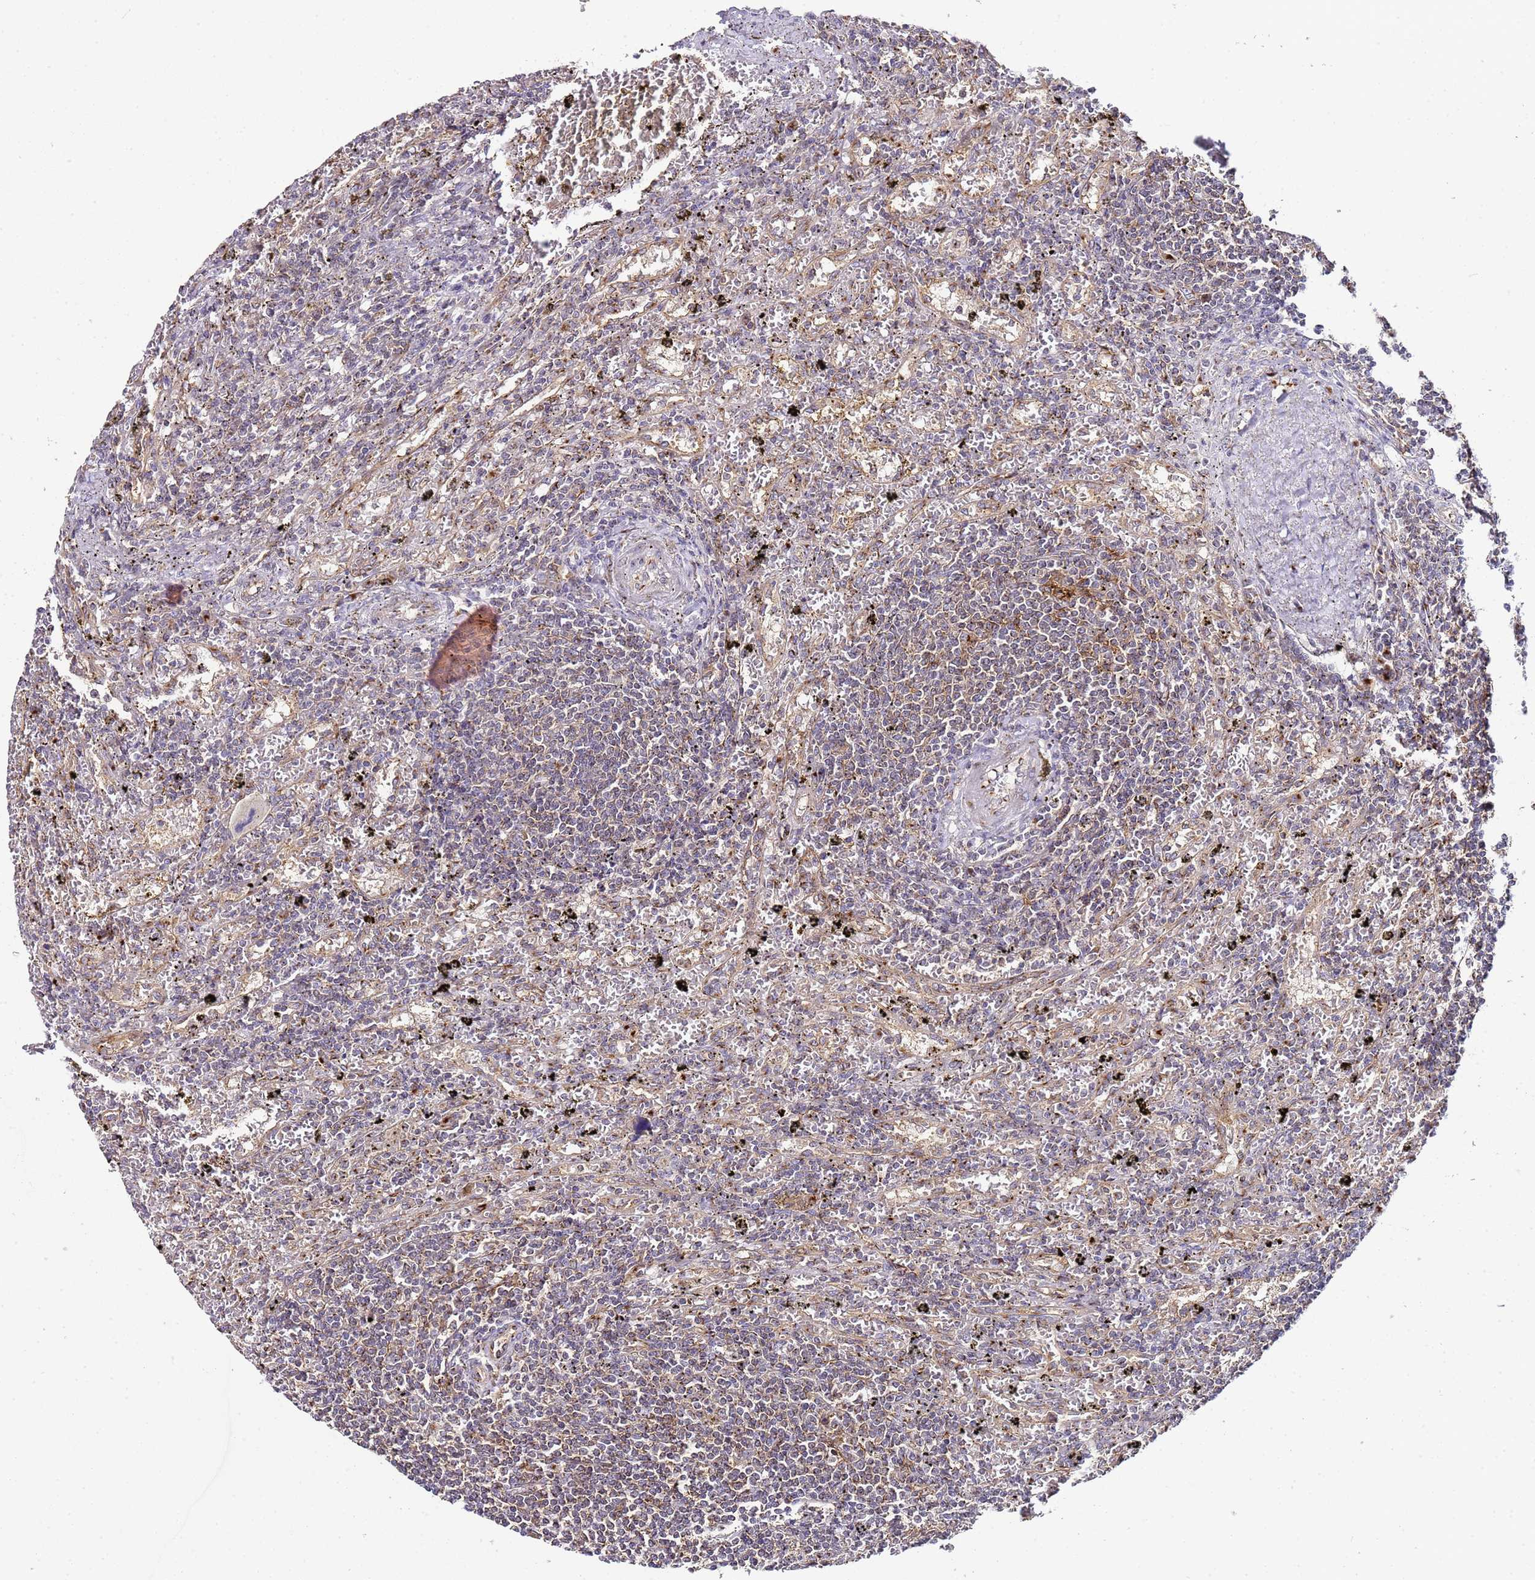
{"staining": {"intensity": "weak", "quantity": "<25%", "location": "cytoplasmic/membranous"}, "tissue": "lymphoma", "cell_type": "Tumor cells", "image_type": "cancer", "snomed": [{"axis": "morphology", "description": "Malignant lymphoma, non-Hodgkin's type, Low grade"}, {"axis": "topography", "description": "Spleen"}], "caption": "DAB immunohistochemical staining of human low-grade malignant lymphoma, non-Hodgkin's type shows no significant staining in tumor cells. (DAB immunohistochemistry (IHC) visualized using brightfield microscopy, high magnification).", "gene": "MRPL49", "patient": {"sex": "male", "age": 76}}